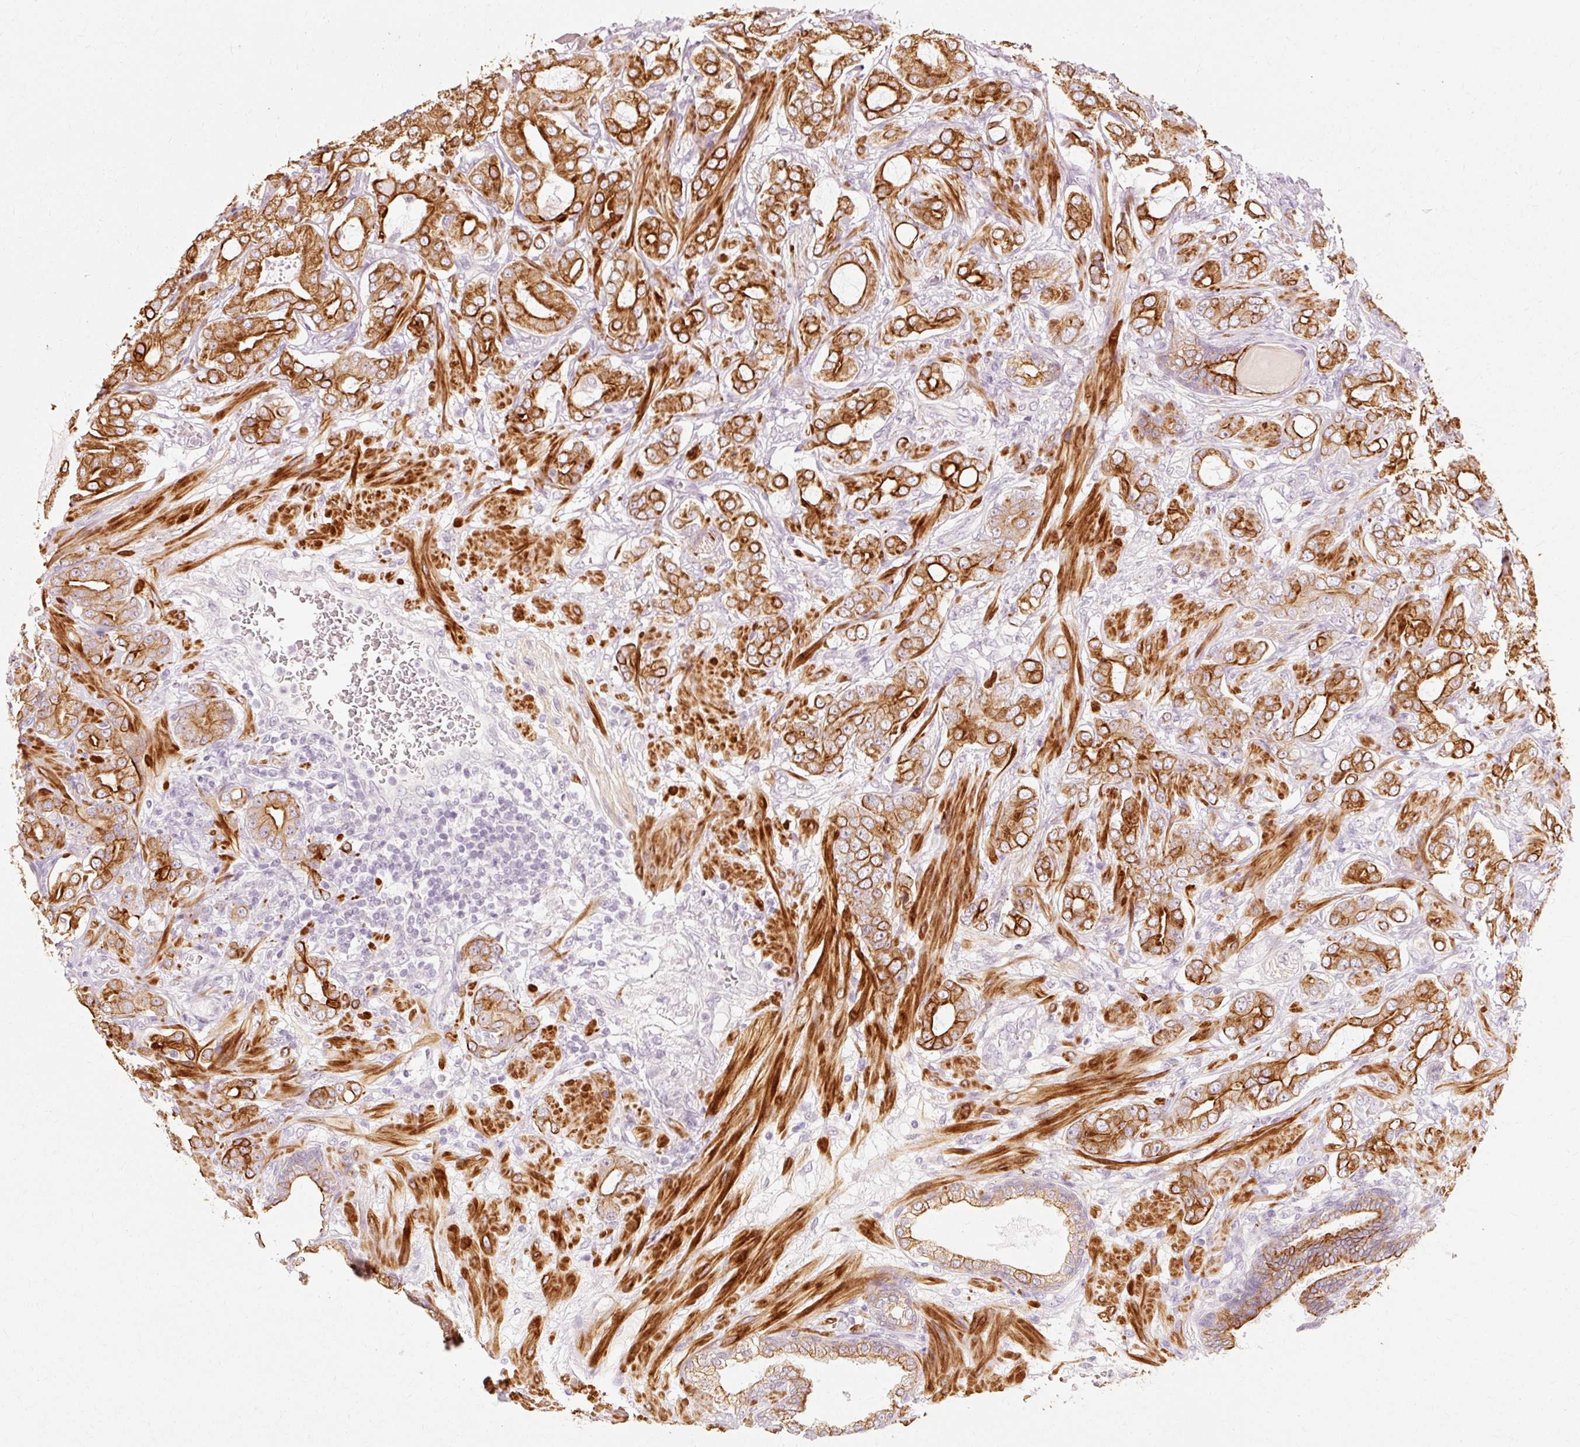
{"staining": {"intensity": "strong", "quantity": ">75%", "location": "cytoplasmic/membranous"}, "tissue": "prostate cancer", "cell_type": "Tumor cells", "image_type": "cancer", "snomed": [{"axis": "morphology", "description": "Adenocarcinoma, Low grade"}, {"axis": "topography", "description": "Prostate"}], "caption": "Immunohistochemistry (IHC) (DAB) staining of human adenocarcinoma (low-grade) (prostate) shows strong cytoplasmic/membranous protein staining in about >75% of tumor cells.", "gene": "TRIM73", "patient": {"sex": "male", "age": 57}}